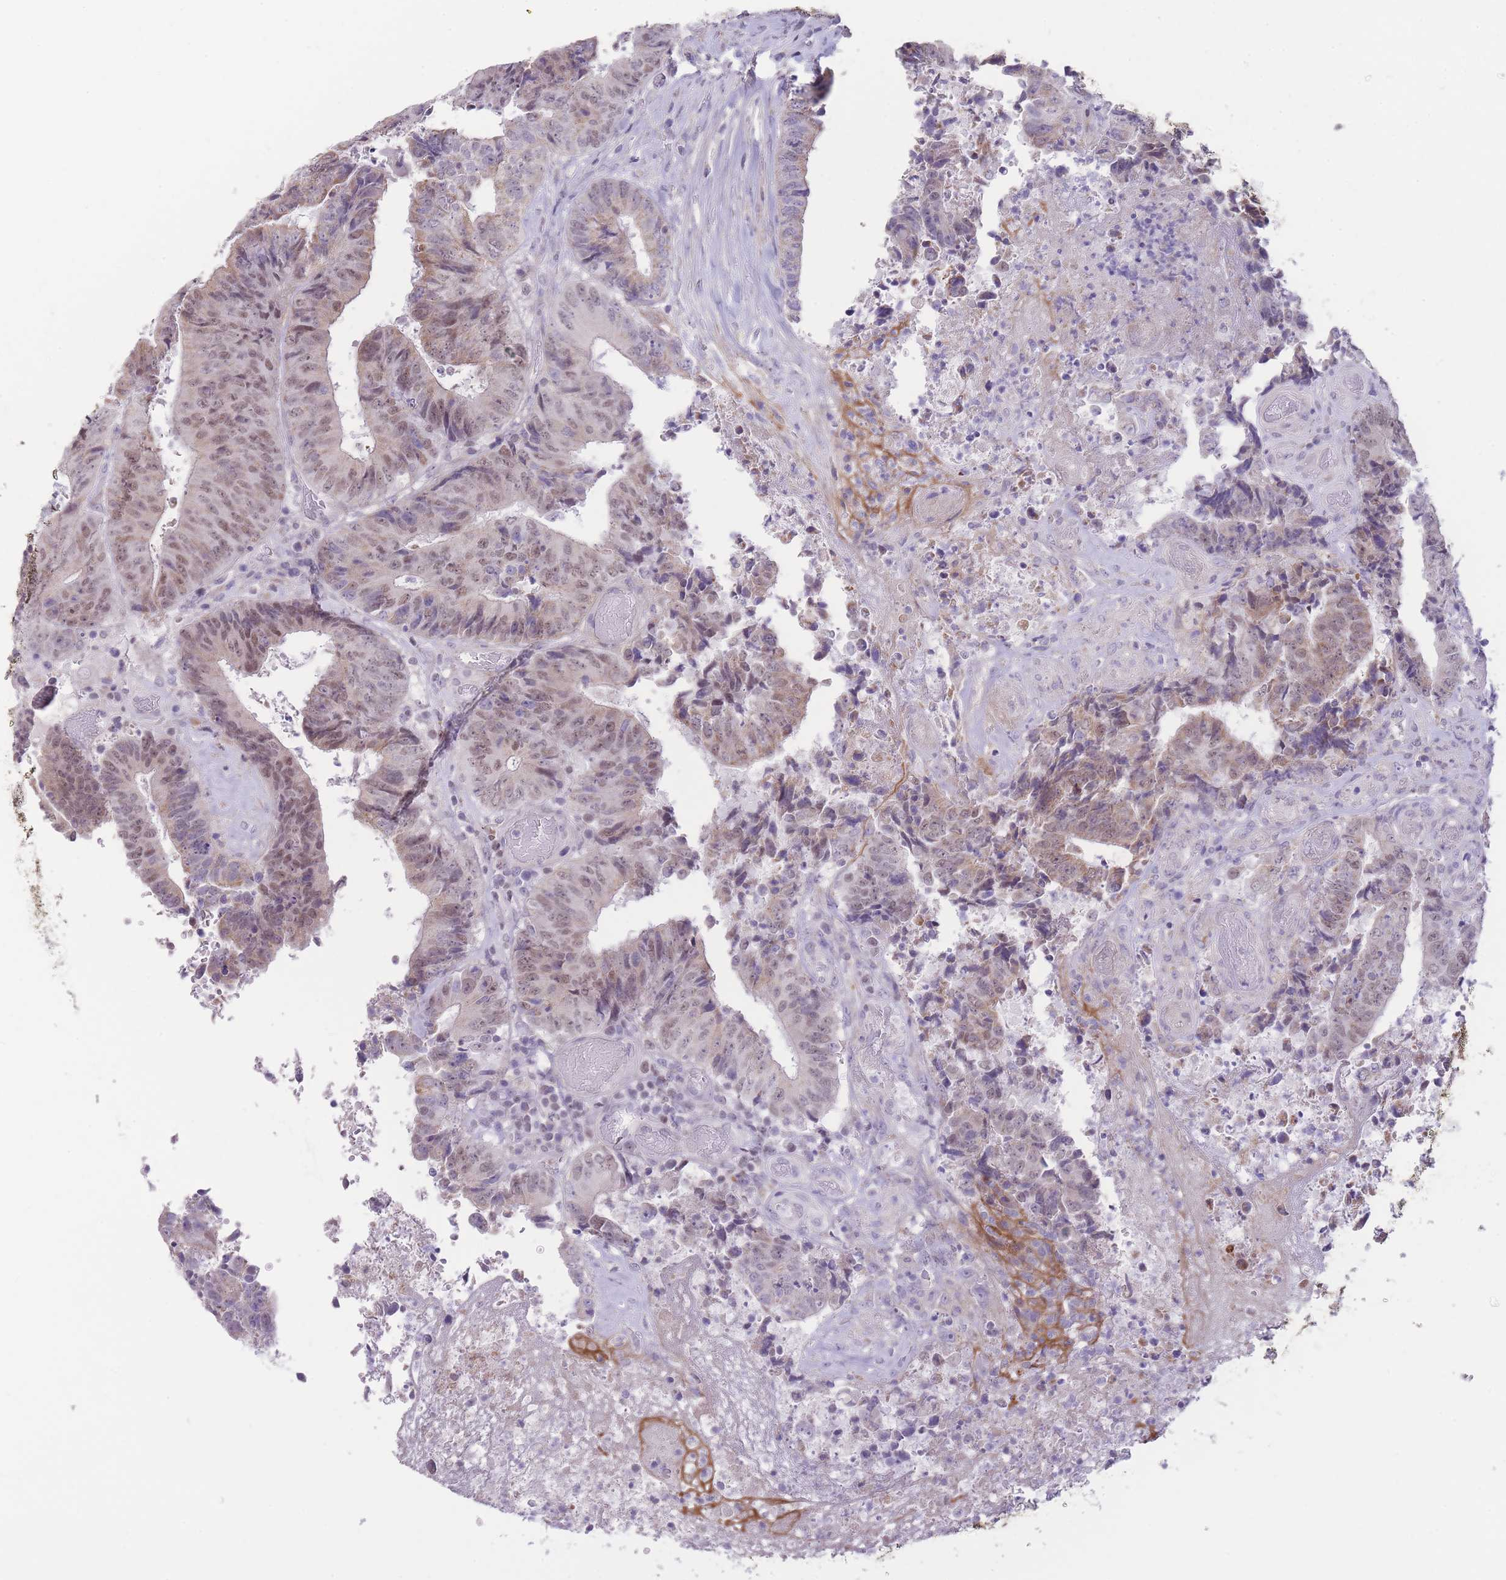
{"staining": {"intensity": "weak", "quantity": ">75%", "location": "nuclear"}, "tissue": "colorectal cancer", "cell_type": "Tumor cells", "image_type": "cancer", "snomed": [{"axis": "morphology", "description": "Adenocarcinoma, NOS"}, {"axis": "topography", "description": "Rectum"}], "caption": "This micrograph reveals IHC staining of human colorectal cancer (adenocarcinoma), with low weak nuclear expression in about >75% of tumor cells.", "gene": "ZBTB24", "patient": {"sex": "male", "age": 72}}